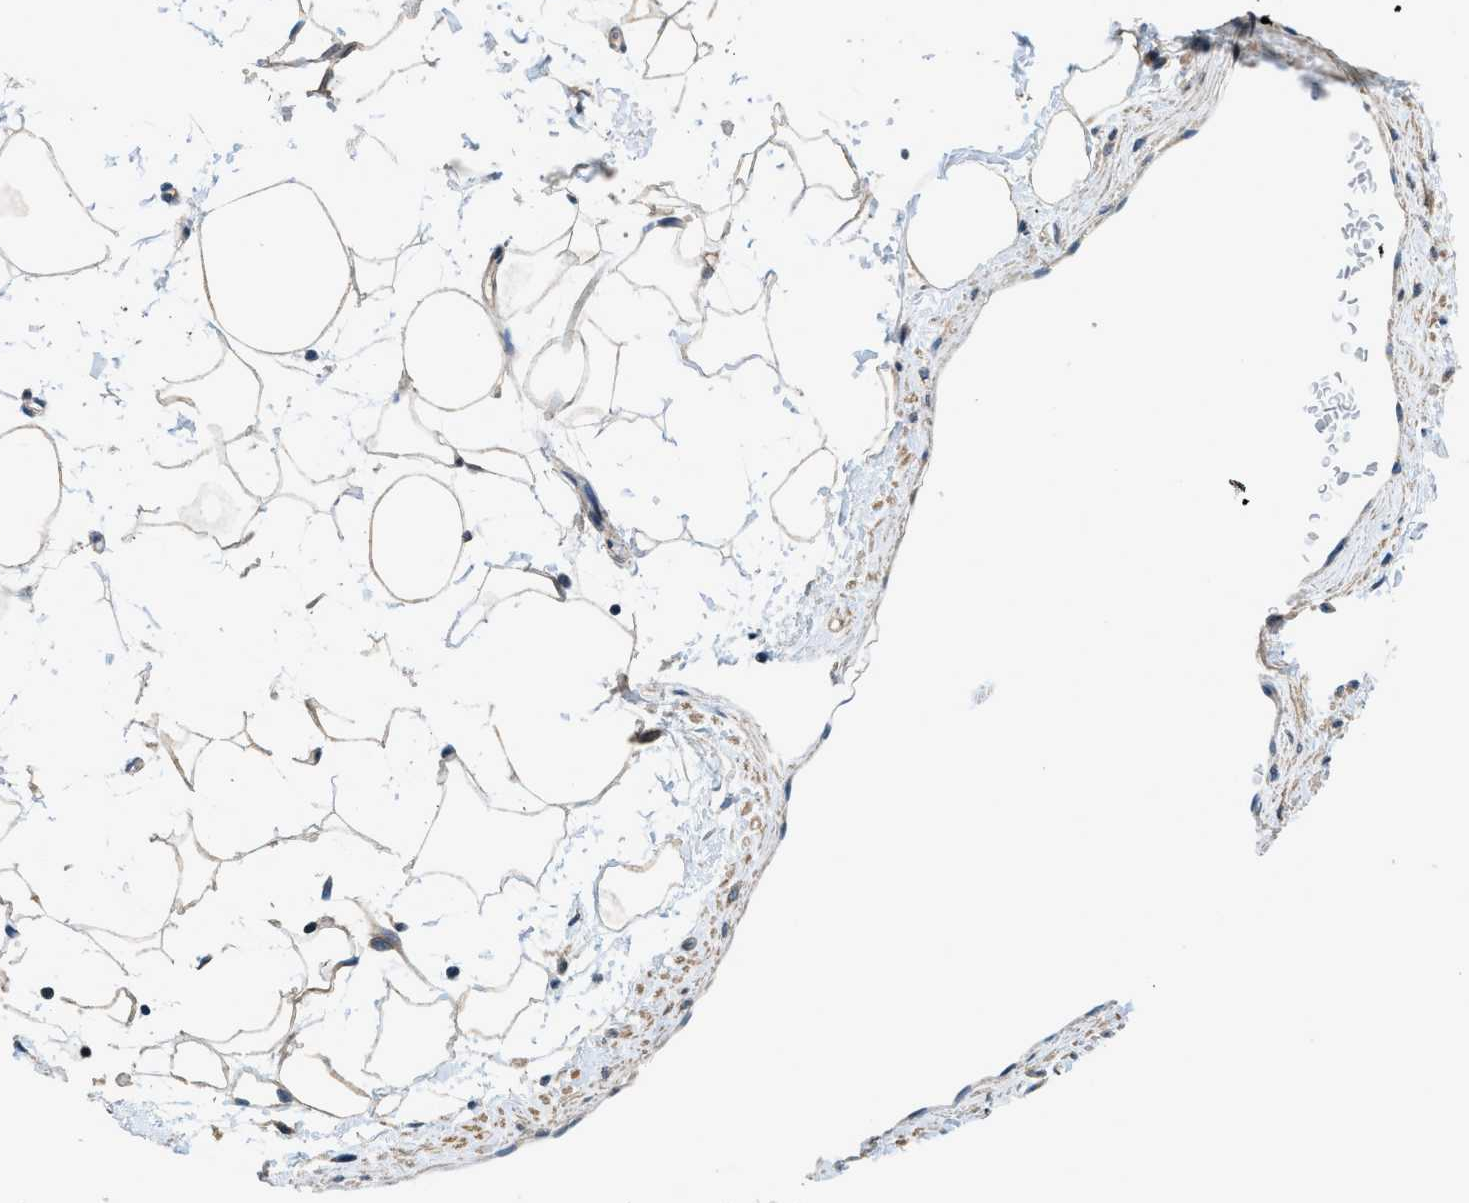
{"staining": {"intensity": "weak", "quantity": ">75%", "location": "cytoplasmic/membranous"}, "tissue": "adipose tissue", "cell_type": "Adipocytes", "image_type": "normal", "snomed": [{"axis": "morphology", "description": "Normal tissue, NOS"}, {"axis": "topography", "description": "Soft tissue"}], "caption": "An image showing weak cytoplasmic/membranous staining in about >75% of adipocytes in unremarkable adipose tissue, as visualized by brown immunohistochemical staining.", "gene": "SSH2", "patient": {"sex": "male", "age": 72}}